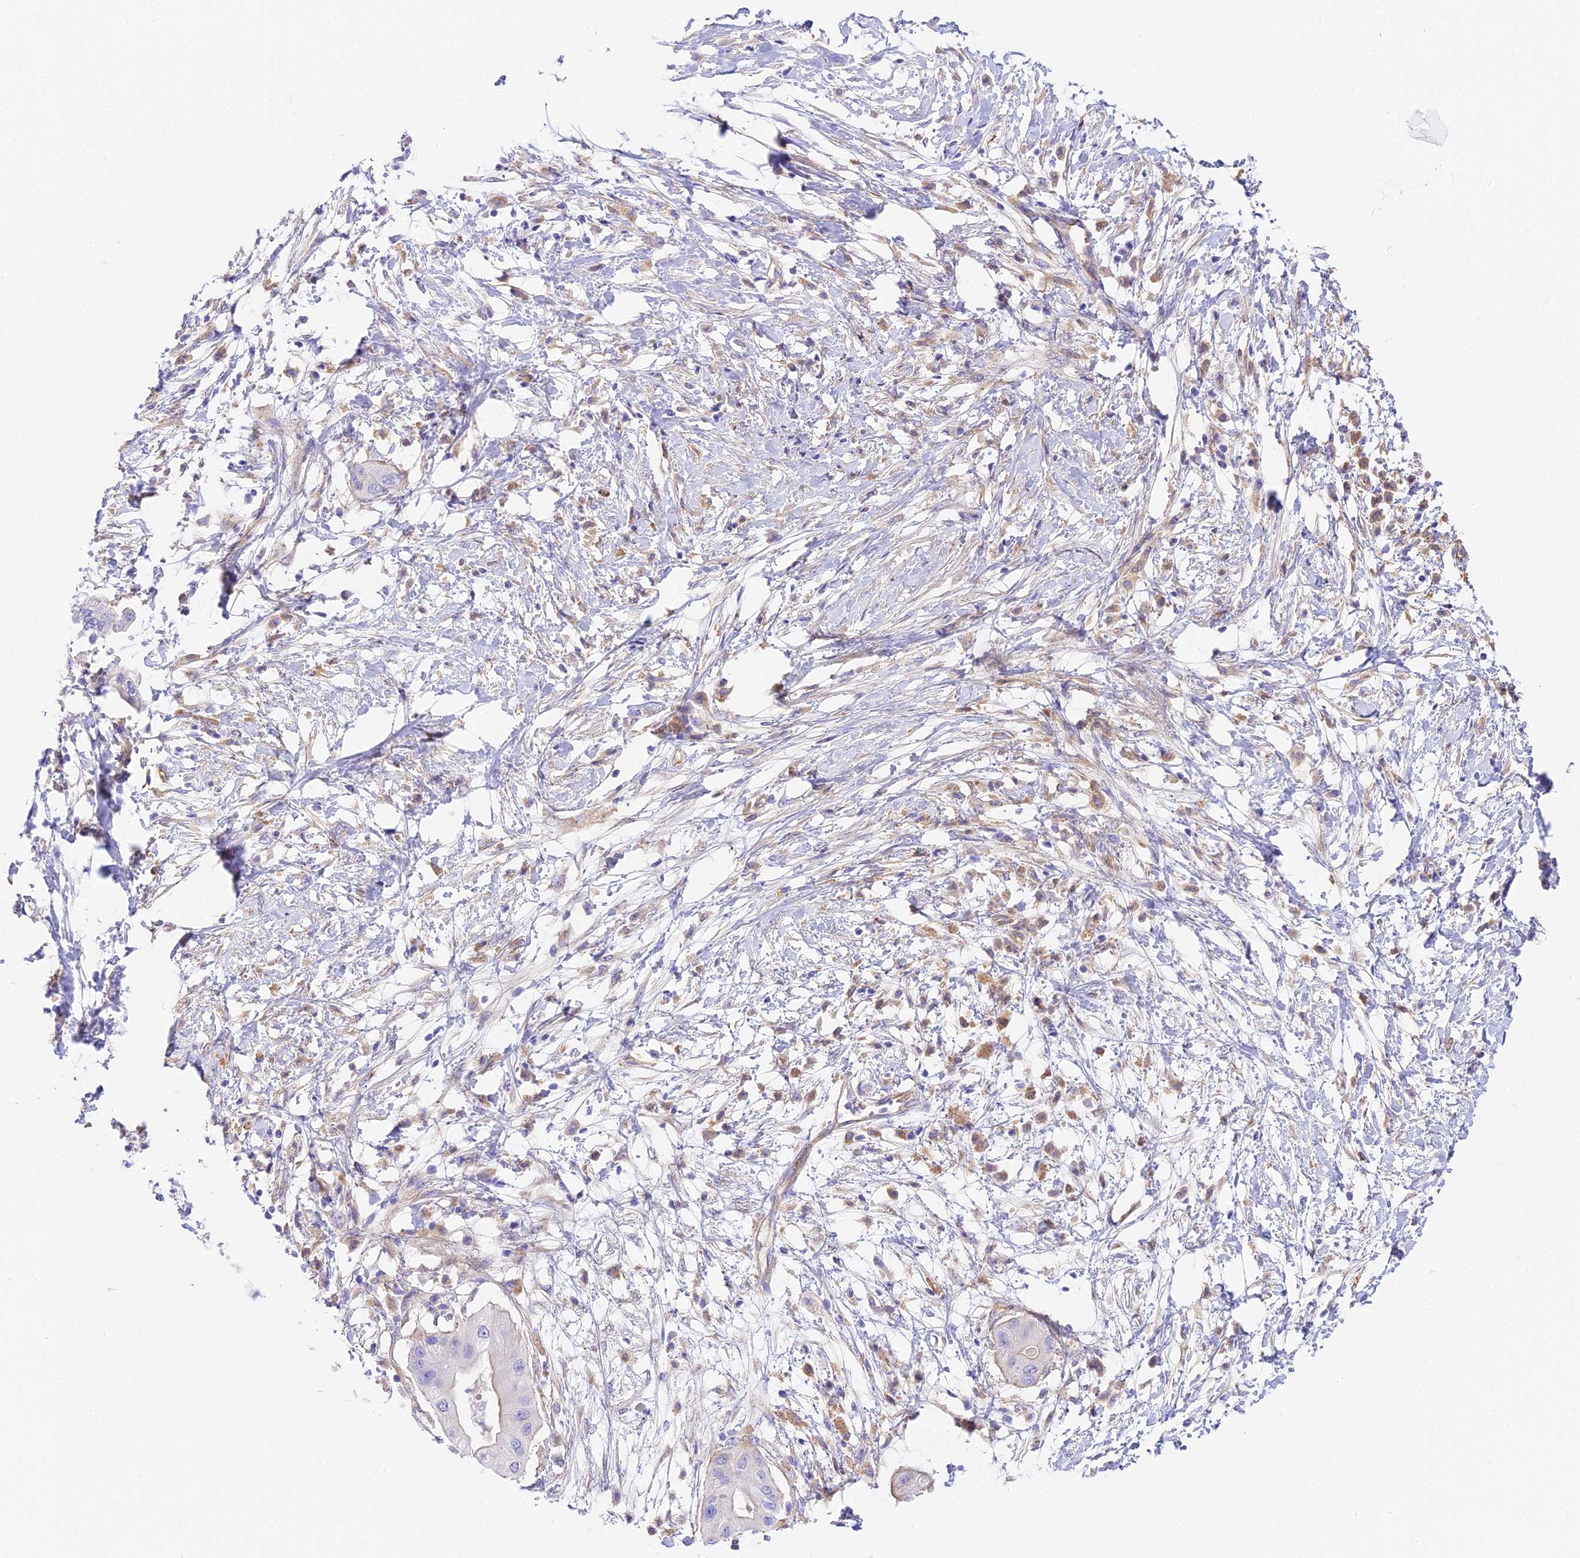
{"staining": {"intensity": "negative", "quantity": "none", "location": "none"}, "tissue": "pancreatic cancer", "cell_type": "Tumor cells", "image_type": "cancer", "snomed": [{"axis": "morphology", "description": "Adenocarcinoma, NOS"}, {"axis": "topography", "description": "Pancreas"}], "caption": "The histopathology image demonstrates no significant staining in tumor cells of pancreatic adenocarcinoma. (Stains: DAB (3,3'-diaminobenzidine) IHC with hematoxylin counter stain, Microscopy: brightfield microscopy at high magnification).", "gene": "HOMER3", "patient": {"sex": "male", "age": 68}}